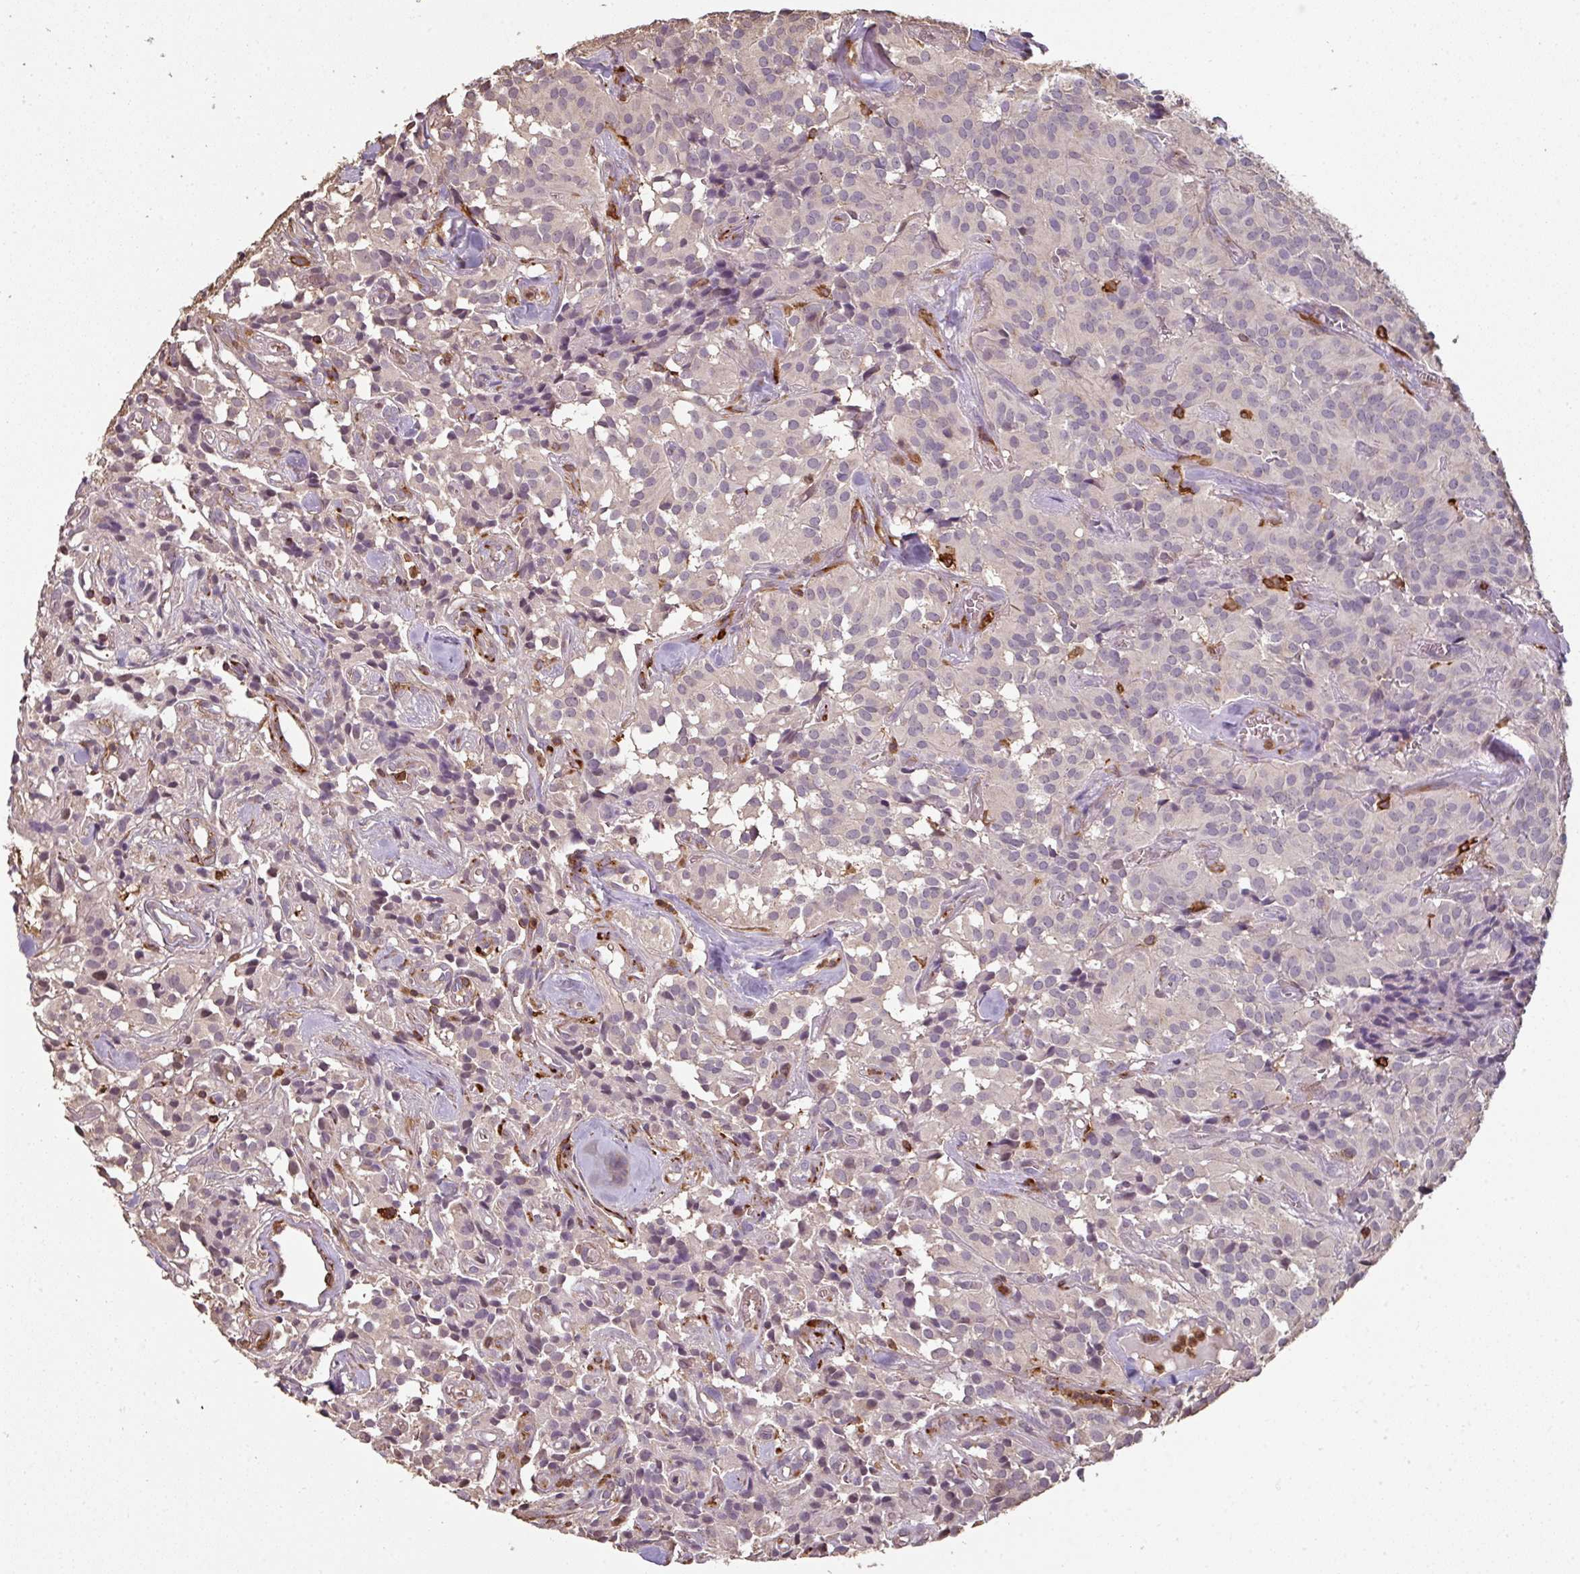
{"staining": {"intensity": "negative", "quantity": "none", "location": "none"}, "tissue": "glioma", "cell_type": "Tumor cells", "image_type": "cancer", "snomed": [{"axis": "morphology", "description": "Glioma, malignant, Low grade"}, {"axis": "topography", "description": "Brain"}], "caption": "Image shows no significant protein expression in tumor cells of glioma.", "gene": "OLFML2B", "patient": {"sex": "male", "age": 42}}